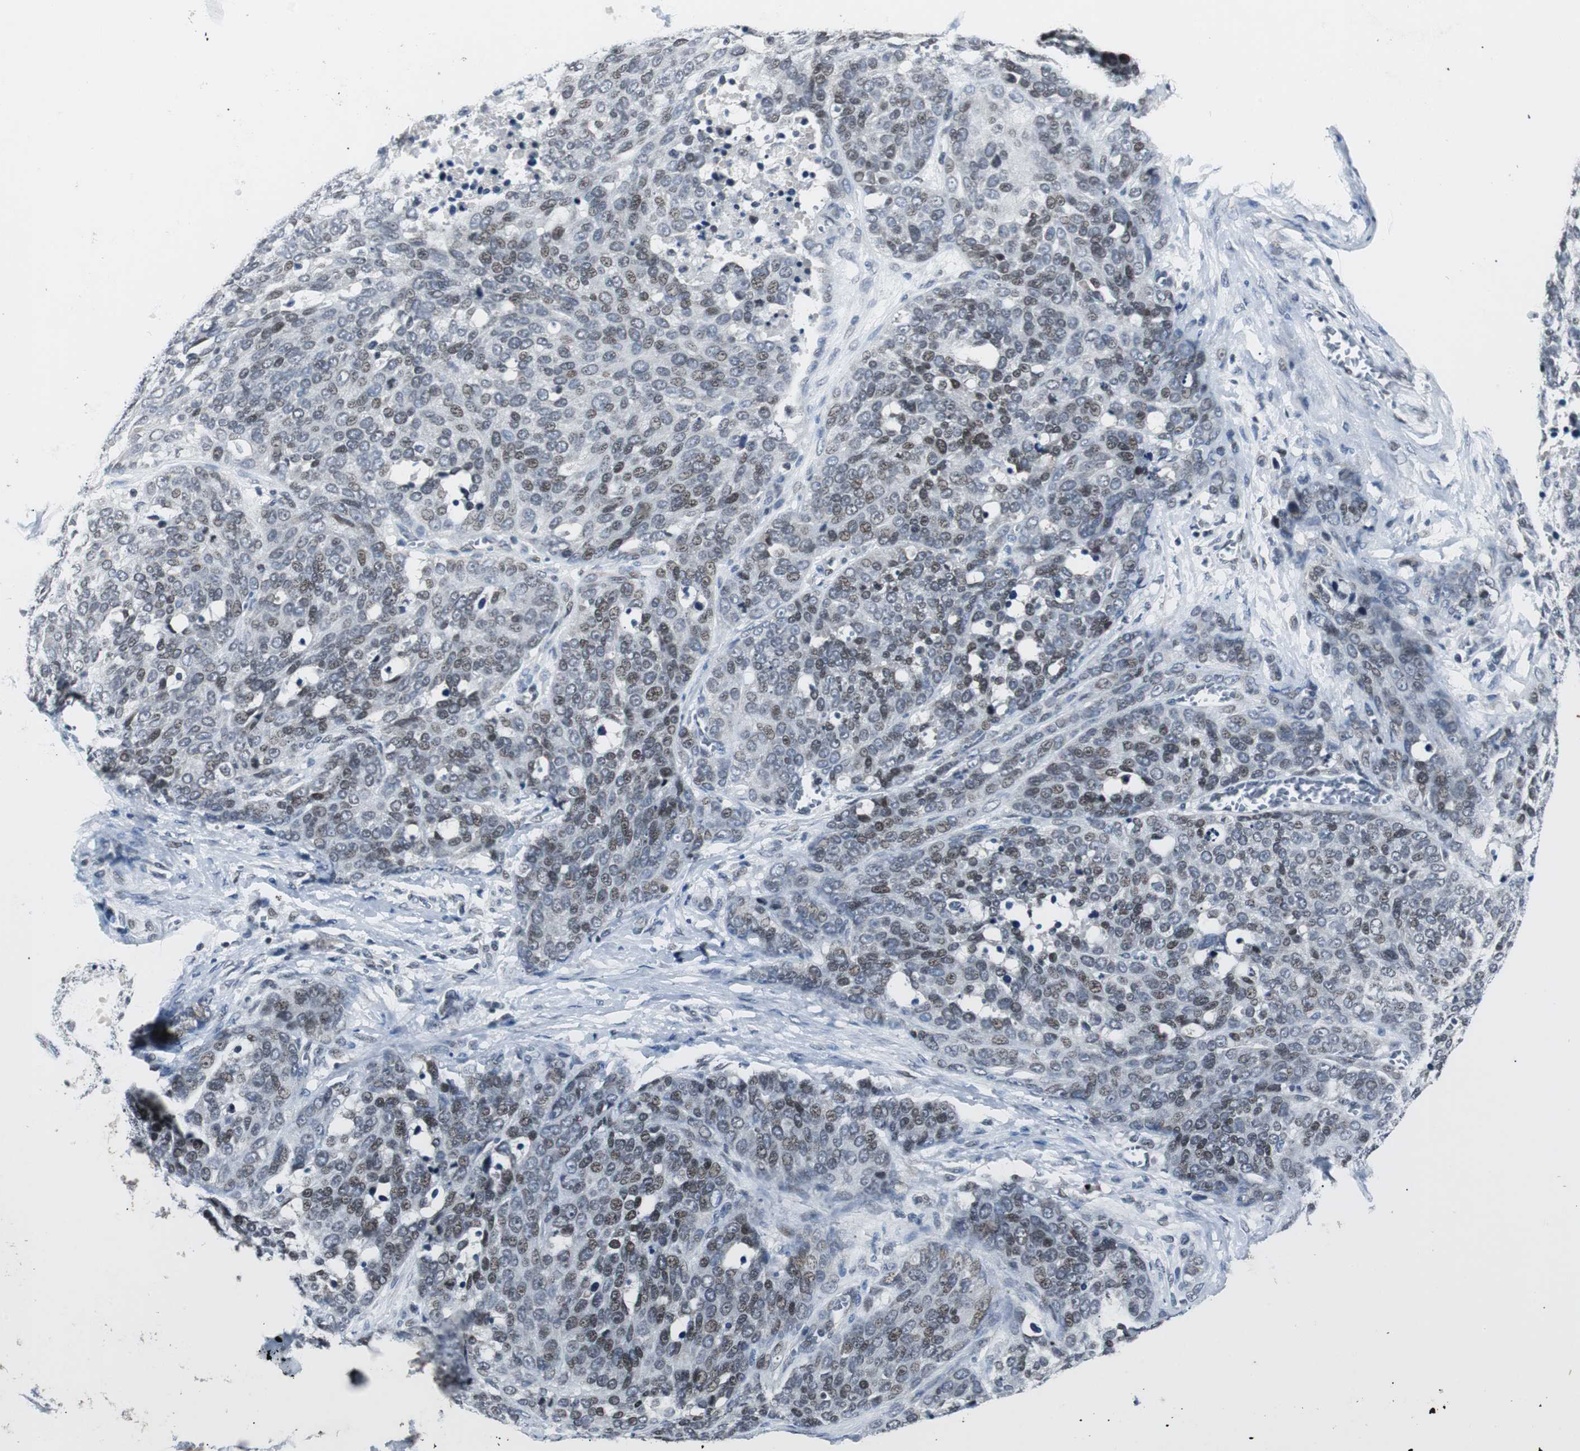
{"staining": {"intensity": "moderate", "quantity": "25%-75%", "location": "nuclear"}, "tissue": "ovarian cancer", "cell_type": "Tumor cells", "image_type": "cancer", "snomed": [{"axis": "morphology", "description": "Cystadenocarcinoma, serous, NOS"}, {"axis": "topography", "description": "Ovary"}], "caption": "Serous cystadenocarcinoma (ovarian) stained with a protein marker displays moderate staining in tumor cells.", "gene": "MTA1", "patient": {"sex": "female", "age": 44}}